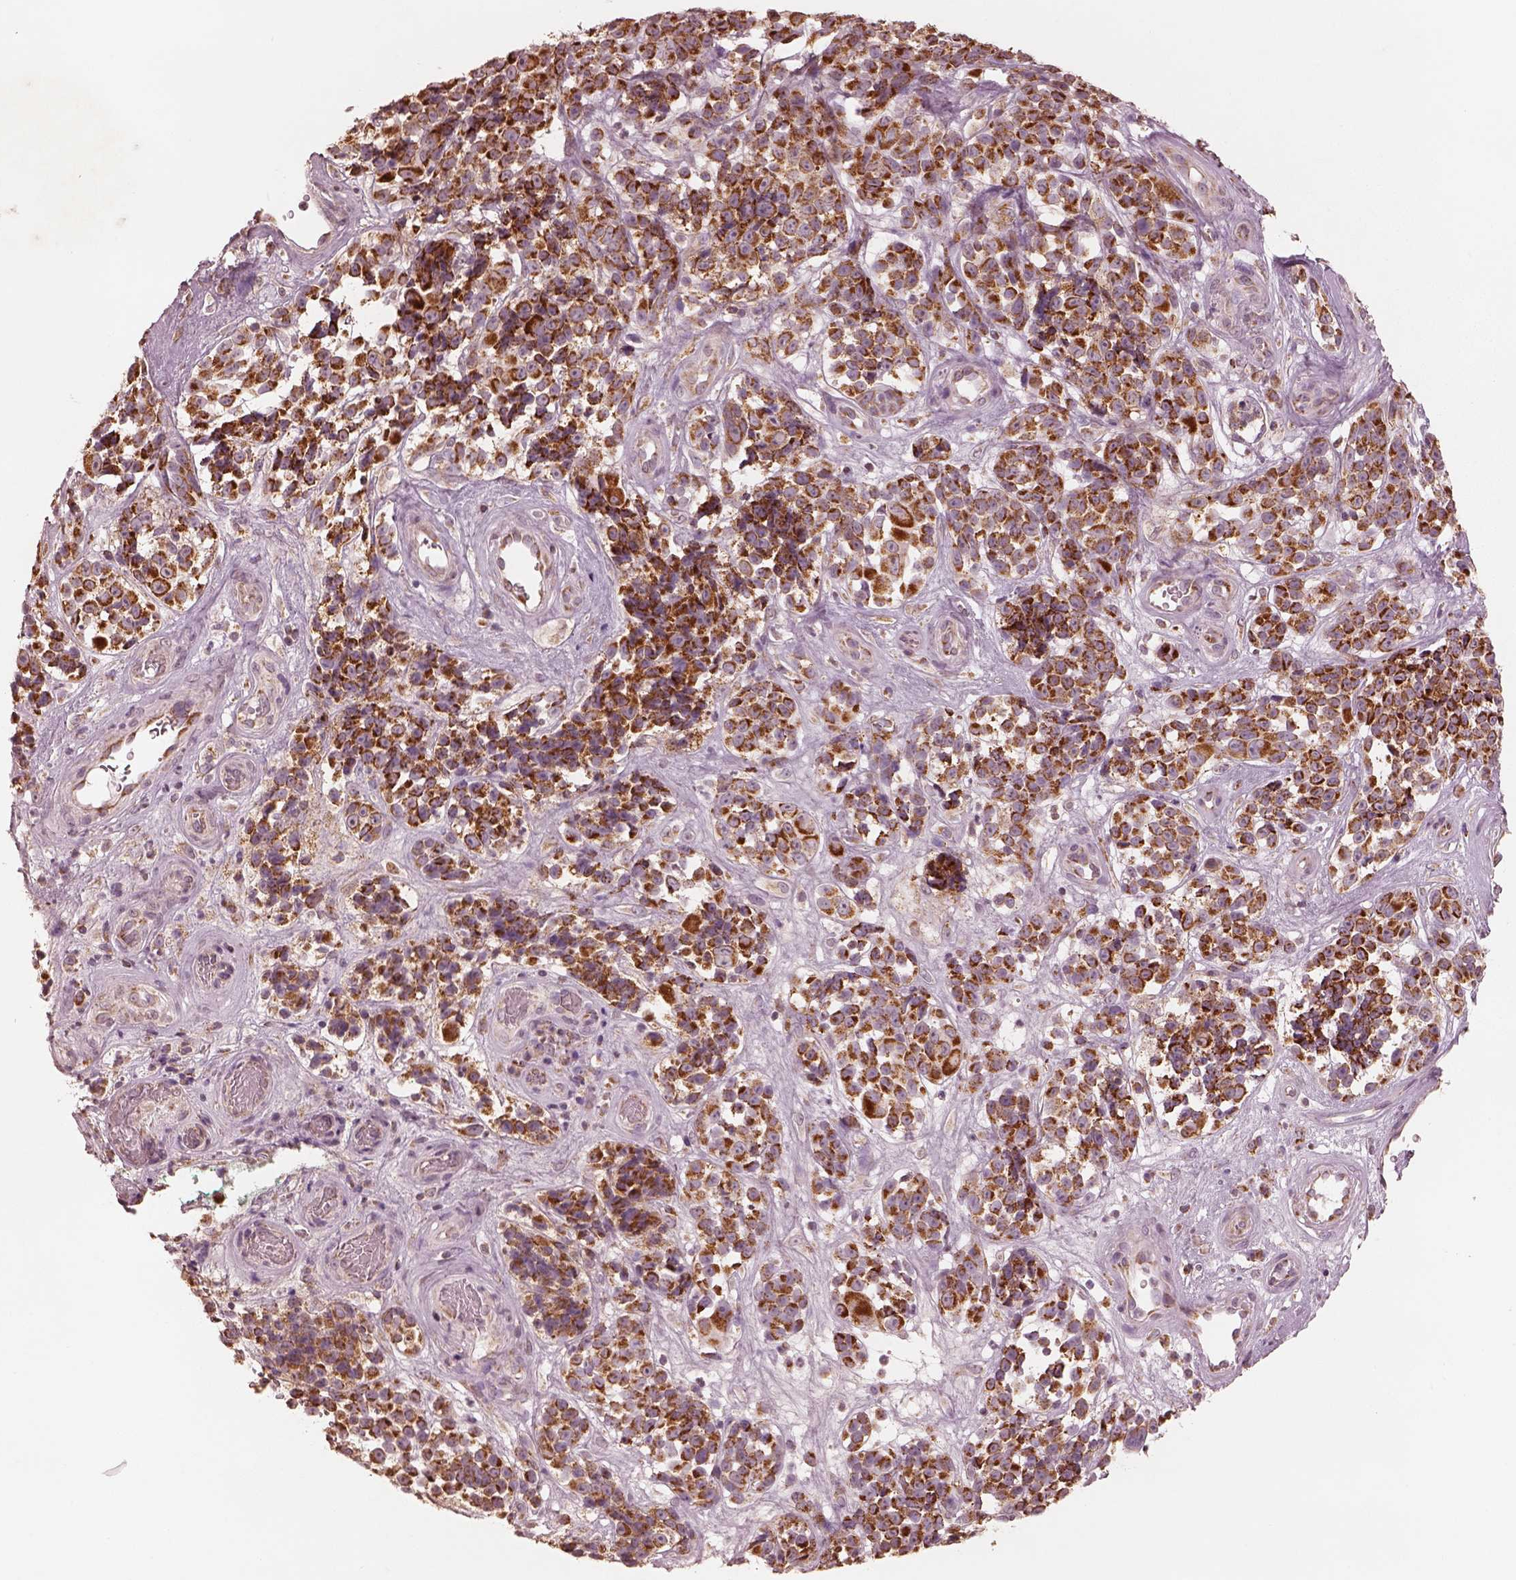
{"staining": {"intensity": "strong", "quantity": ">75%", "location": "cytoplasmic/membranous"}, "tissue": "melanoma", "cell_type": "Tumor cells", "image_type": "cancer", "snomed": [{"axis": "morphology", "description": "Malignant melanoma, NOS"}, {"axis": "topography", "description": "Skin"}], "caption": "Immunohistochemical staining of human melanoma displays high levels of strong cytoplasmic/membranous protein staining in approximately >75% of tumor cells. (Brightfield microscopy of DAB IHC at high magnification).", "gene": "ENTPD6", "patient": {"sex": "female", "age": 88}}